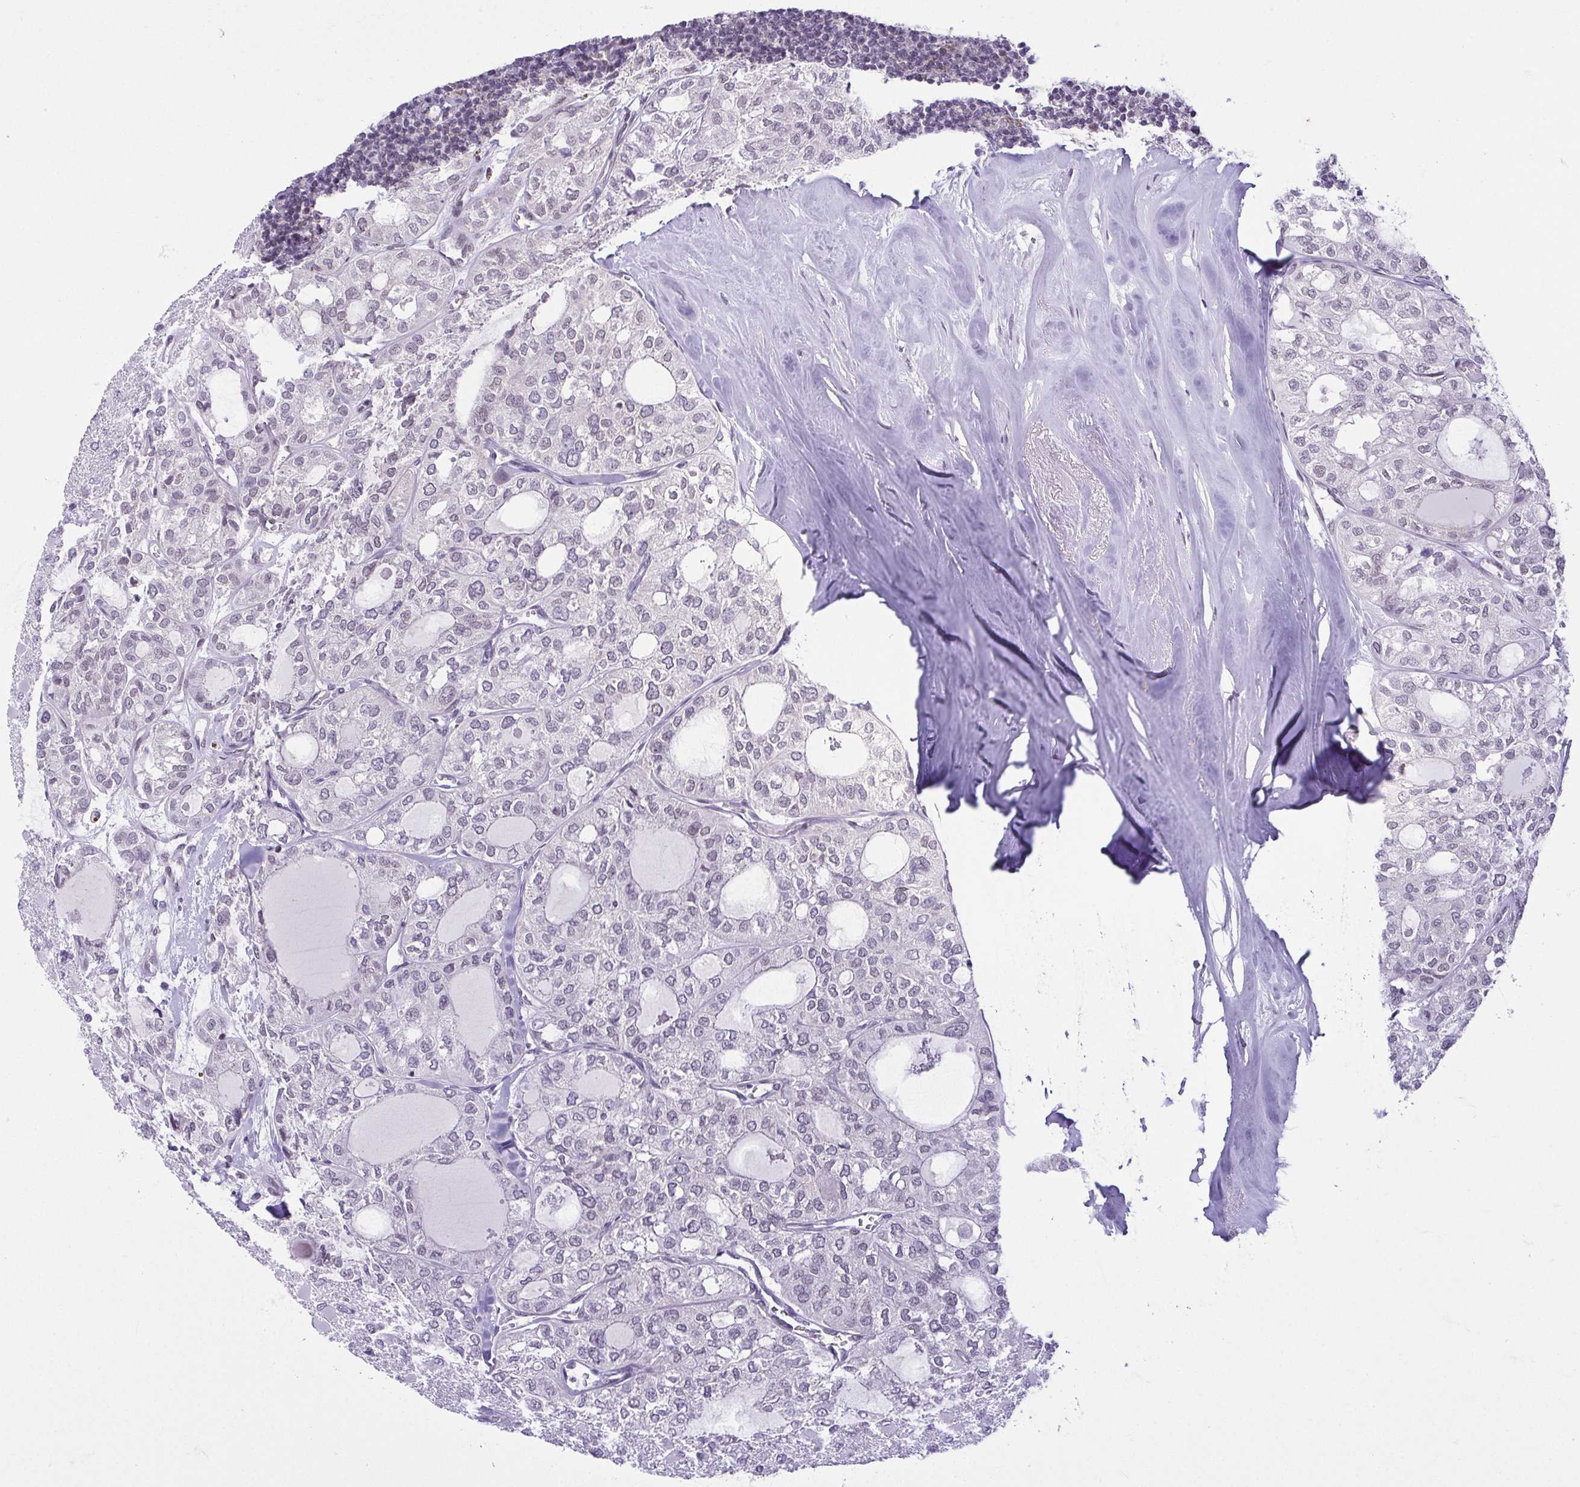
{"staining": {"intensity": "negative", "quantity": "none", "location": "none"}, "tissue": "thyroid cancer", "cell_type": "Tumor cells", "image_type": "cancer", "snomed": [{"axis": "morphology", "description": "Follicular adenoma carcinoma, NOS"}, {"axis": "topography", "description": "Thyroid gland"}], "caption": "Histopathology image shows no protein positivity in tumor cells of thyroid cancer tissue.", "gene": "RBM3", "patient": {"sex": "male", "age": 75}}